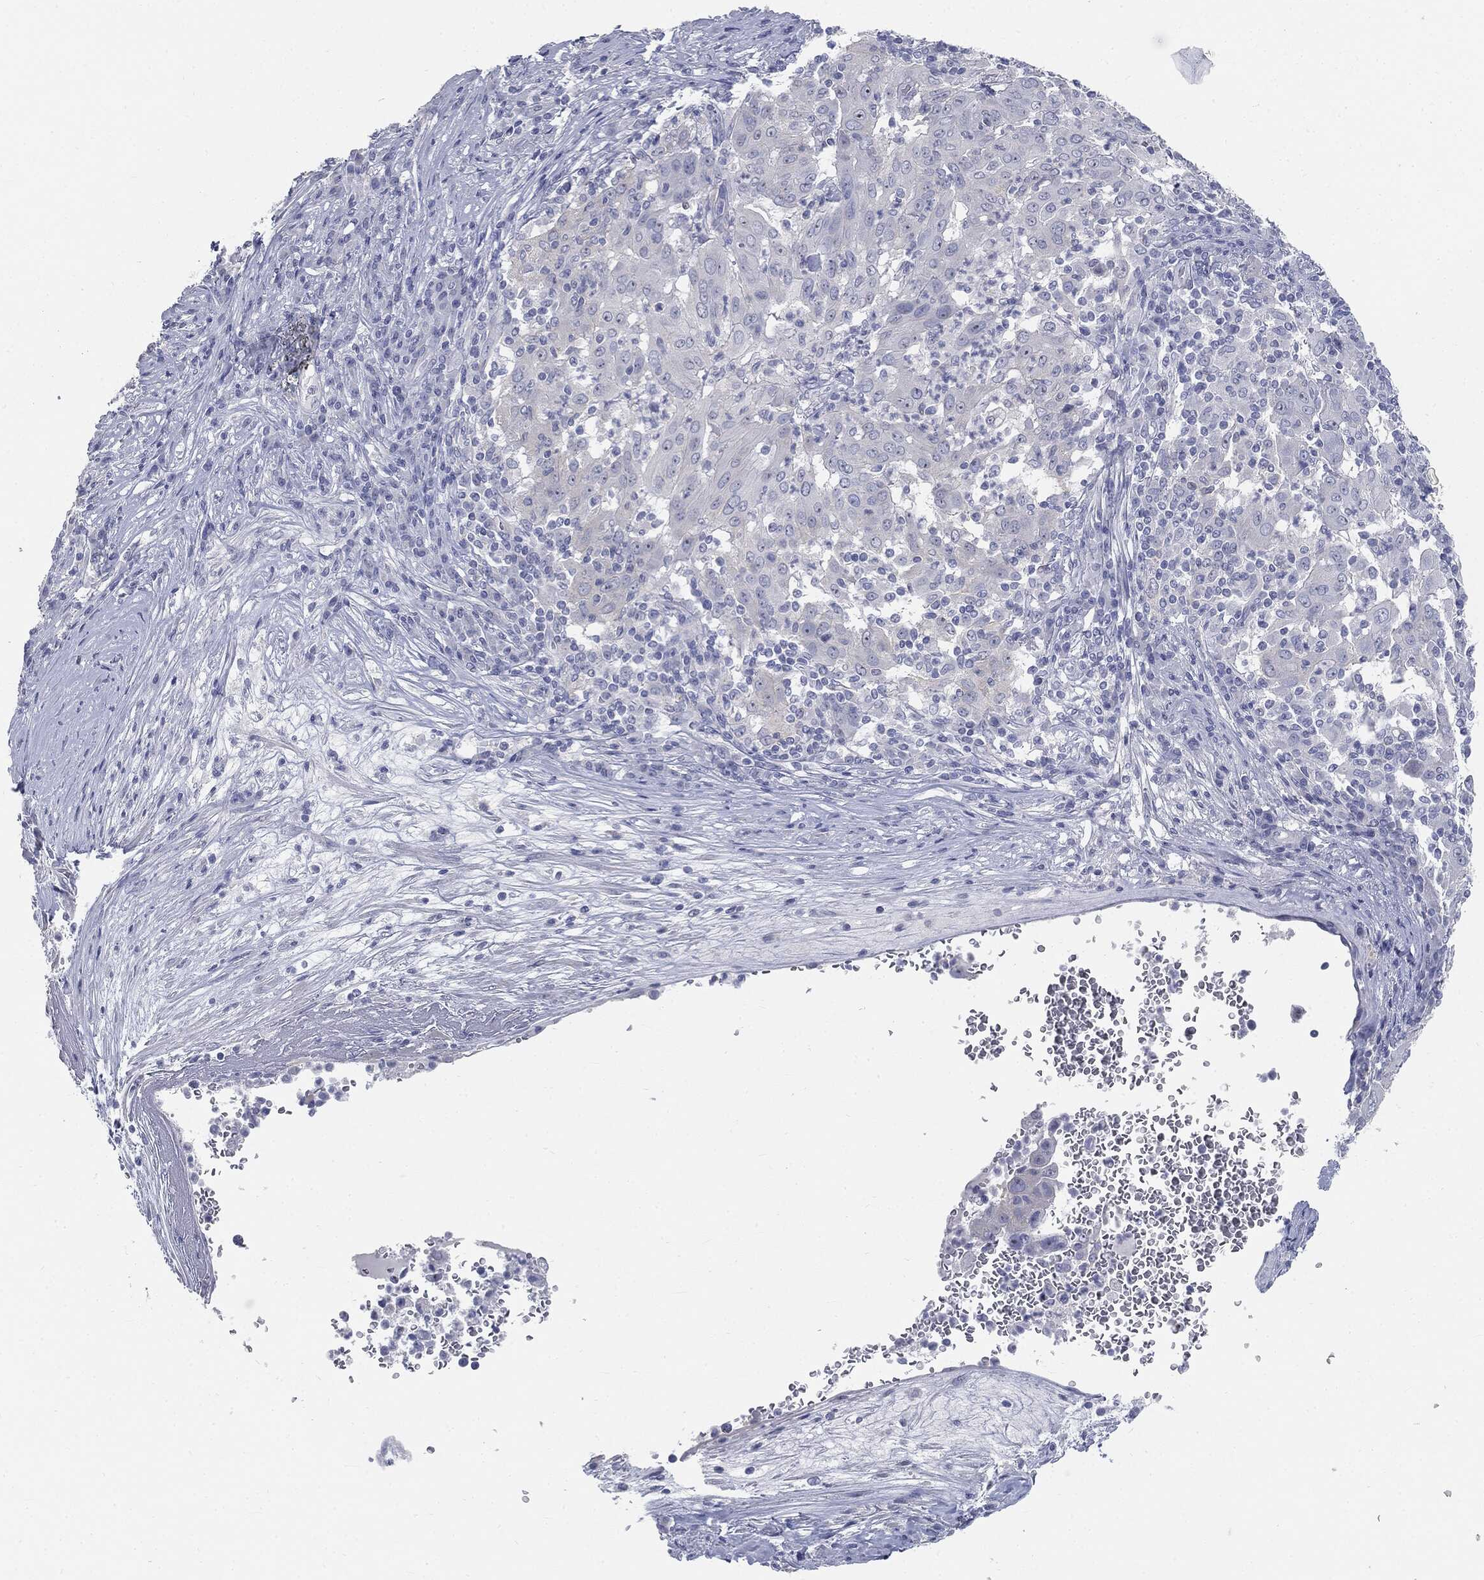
{"staining": {"intensity": "negative", "quantity": "none", "location": "none"}, "tissue": "pancreatic cancer", "cell_type": "Tumor cells", "image_type": "cancer", "snomed": [{"axis": "morphology", "description": "Adenocarcinoma, NOS"}, {"axis": "topography", "description": "Pancreas"}], "caption": "IHC image of neoplastic tissue: human pancreatic cancer (adenocarcinoma) stained with DAB exhibits no significant protein expression in tumor cells.", "gene": "CUZD1", "patient": {"sex": "male", "age": 63}}